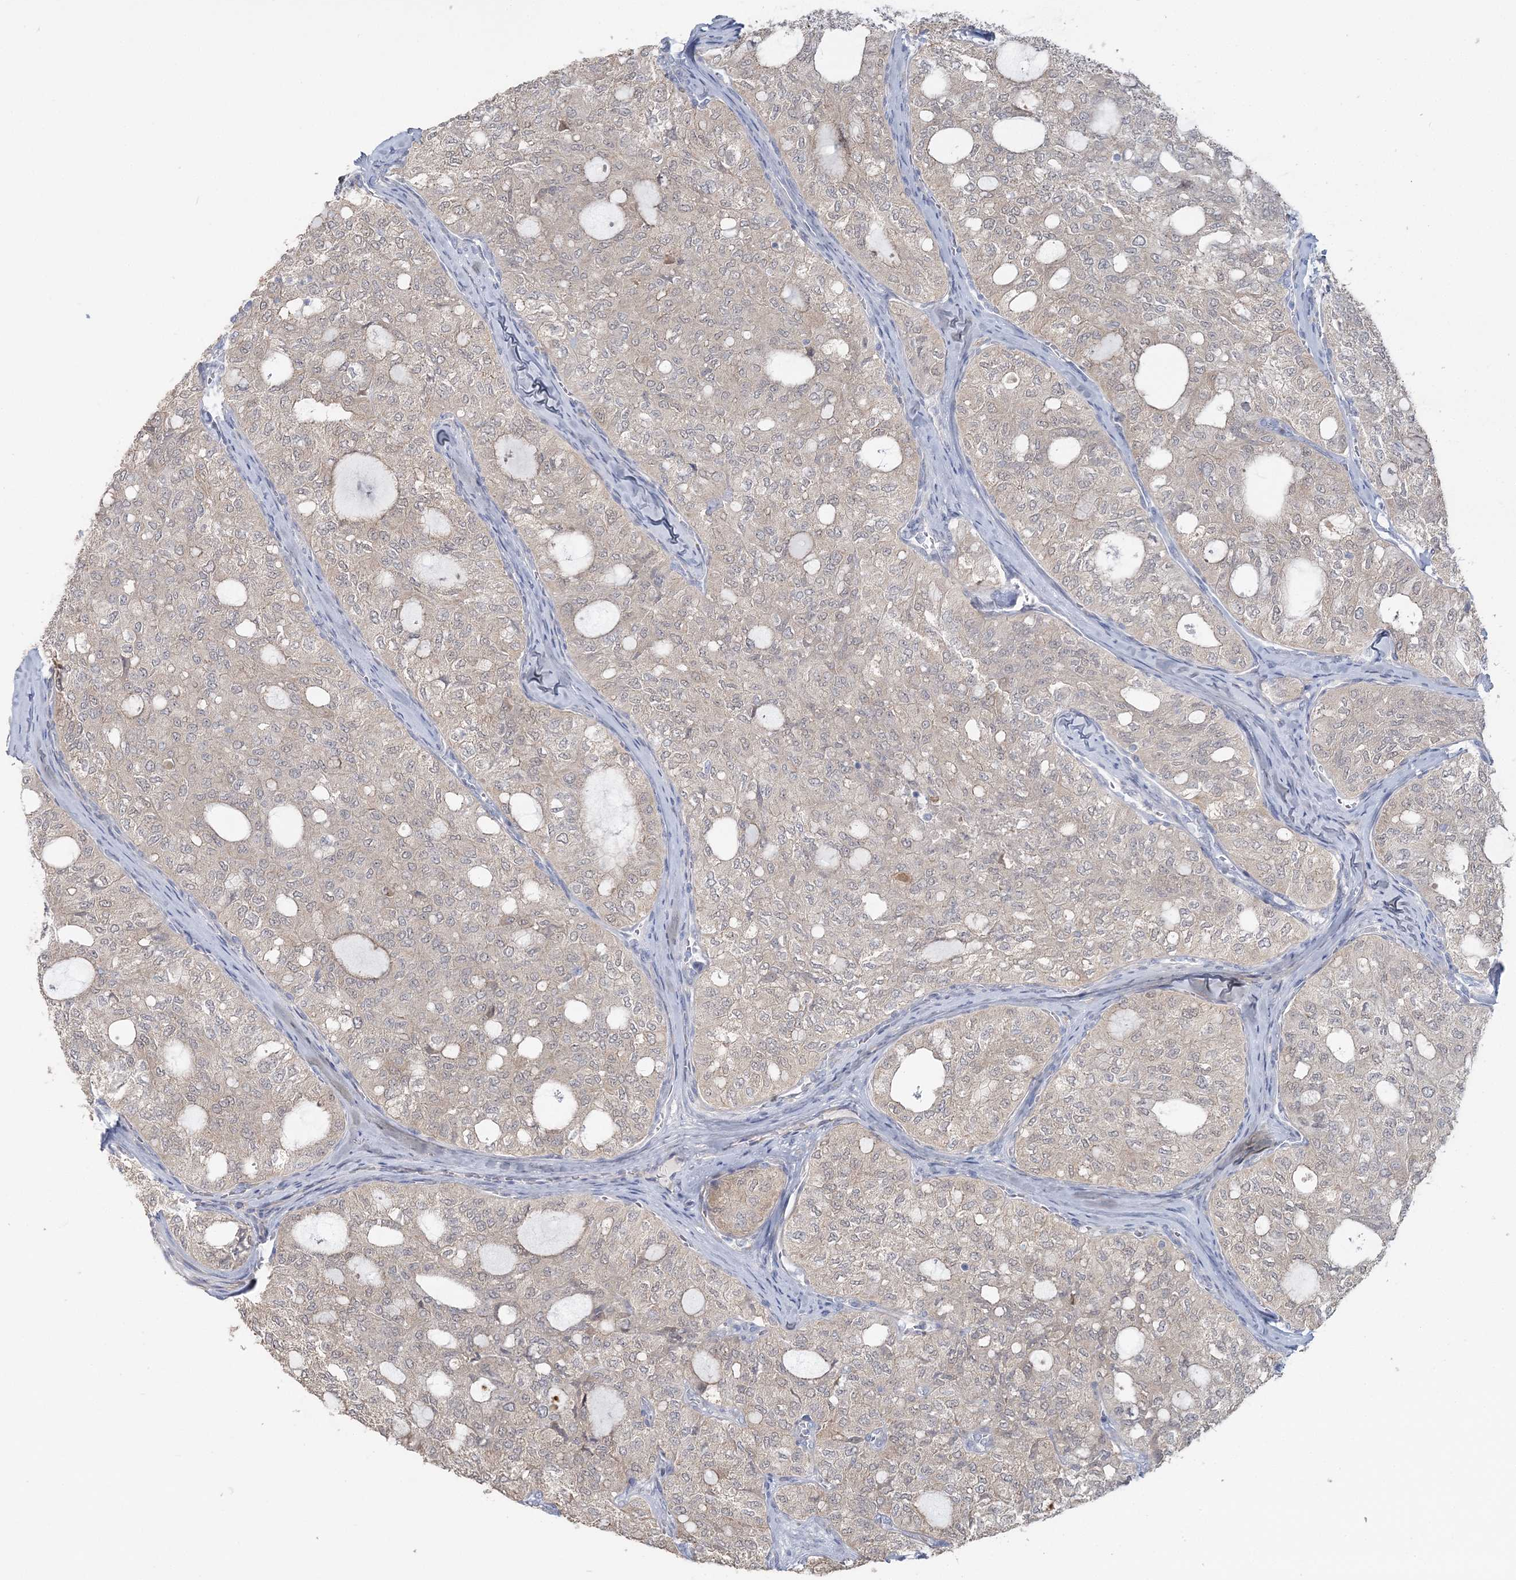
{"staining": {"intensity": "negative", "quantity": "none", "location": "none"}, "tissue": "thyroid cancer", "cell_type": "Tumor cells", "image_type": "cancer", "snomed": [{"axis": "morphology", "description": "Follicular adenoma carcinoma, NOS"}, {"axis": "topography", "description": "Thyroid gland"}], "caption": "The micrograph exhibits no staining of tumor cells in thyroid cancer (follicular adenoma carcinoma).", "gene": "CMBL", "patient": {"sex": "male", "age": 75}}